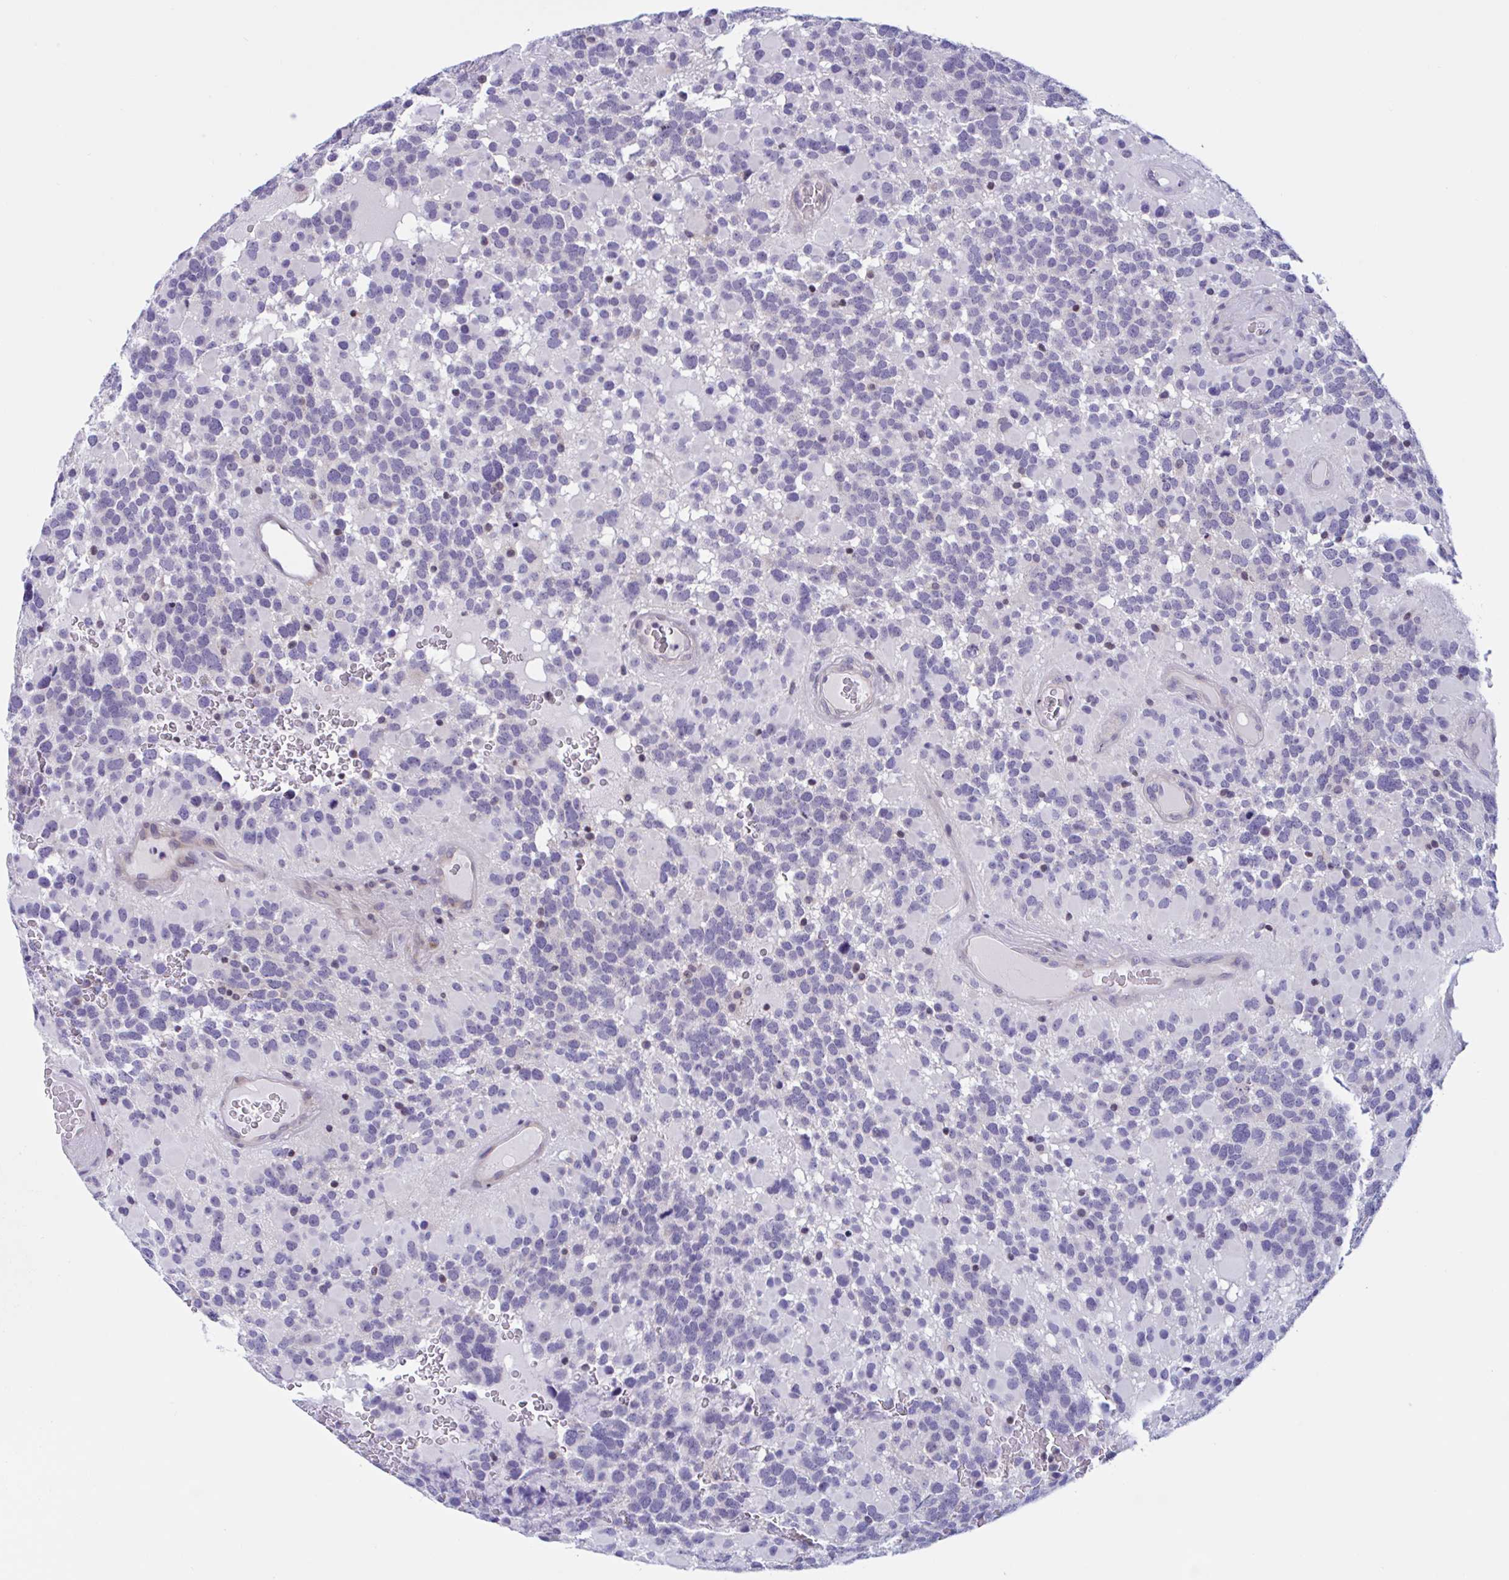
{"staining": {"intensity": "negative", "quantity": "none", "location": "none"}, "tissue": "glioma", "cell_type": "Tumor cells", "image_type": "cancer", "snomed": [{"axis": "morphology", "description": "Glioma, malignant, High grade"}, {"axis": "topography", "description": "Brain"}], "caption": "DAB immunohistochemical staining of malignant glioma (high-grade) exhibits no significant staining in tumor cells.", "gene": "SNX11", "patient": {"sex": "female", "age": 40}}